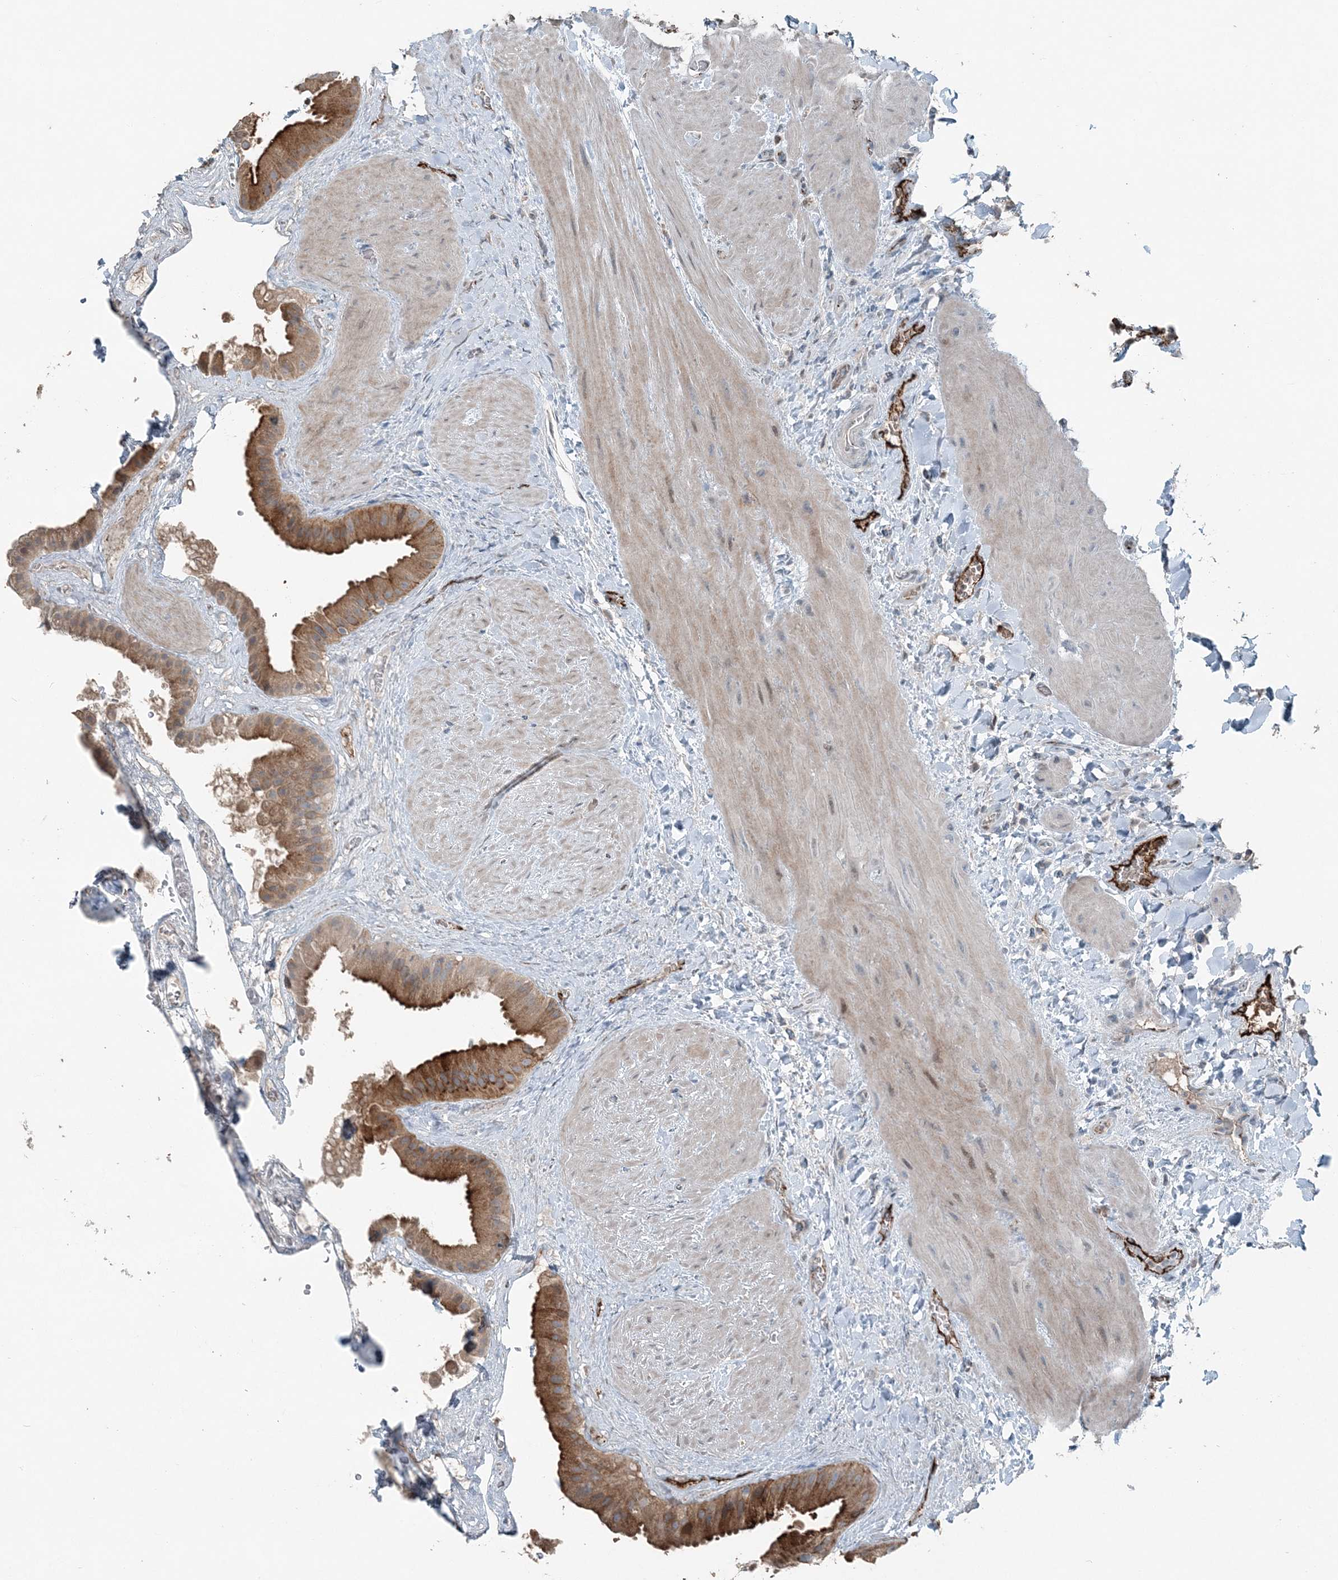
{"staining": {"intensity": "moderate", "quantity": ">75%", "location": "cytoplasmic/membranous"}, "tissue": "gallbladder", "cell_type": "Glandular cells", "image_type": "normal", "snomed": [{"axis": "morphology", "description": "Normal tissue, NOS"}, {"axis": "topography", "description": "Gallbladder"}], "caption": "Protein staining displays moderate cytoplasmic/membranous positivity in approximately >75% of glandular cells in benign gallbladder. (Stains: DAB (3,3'-diaminobenzidine) in brown, nuclei in blue, Microscopy: brightfield microscopy at high magnification).", "gene": "ELOVL7", "patient": {"sex": "male", "age": 55}}